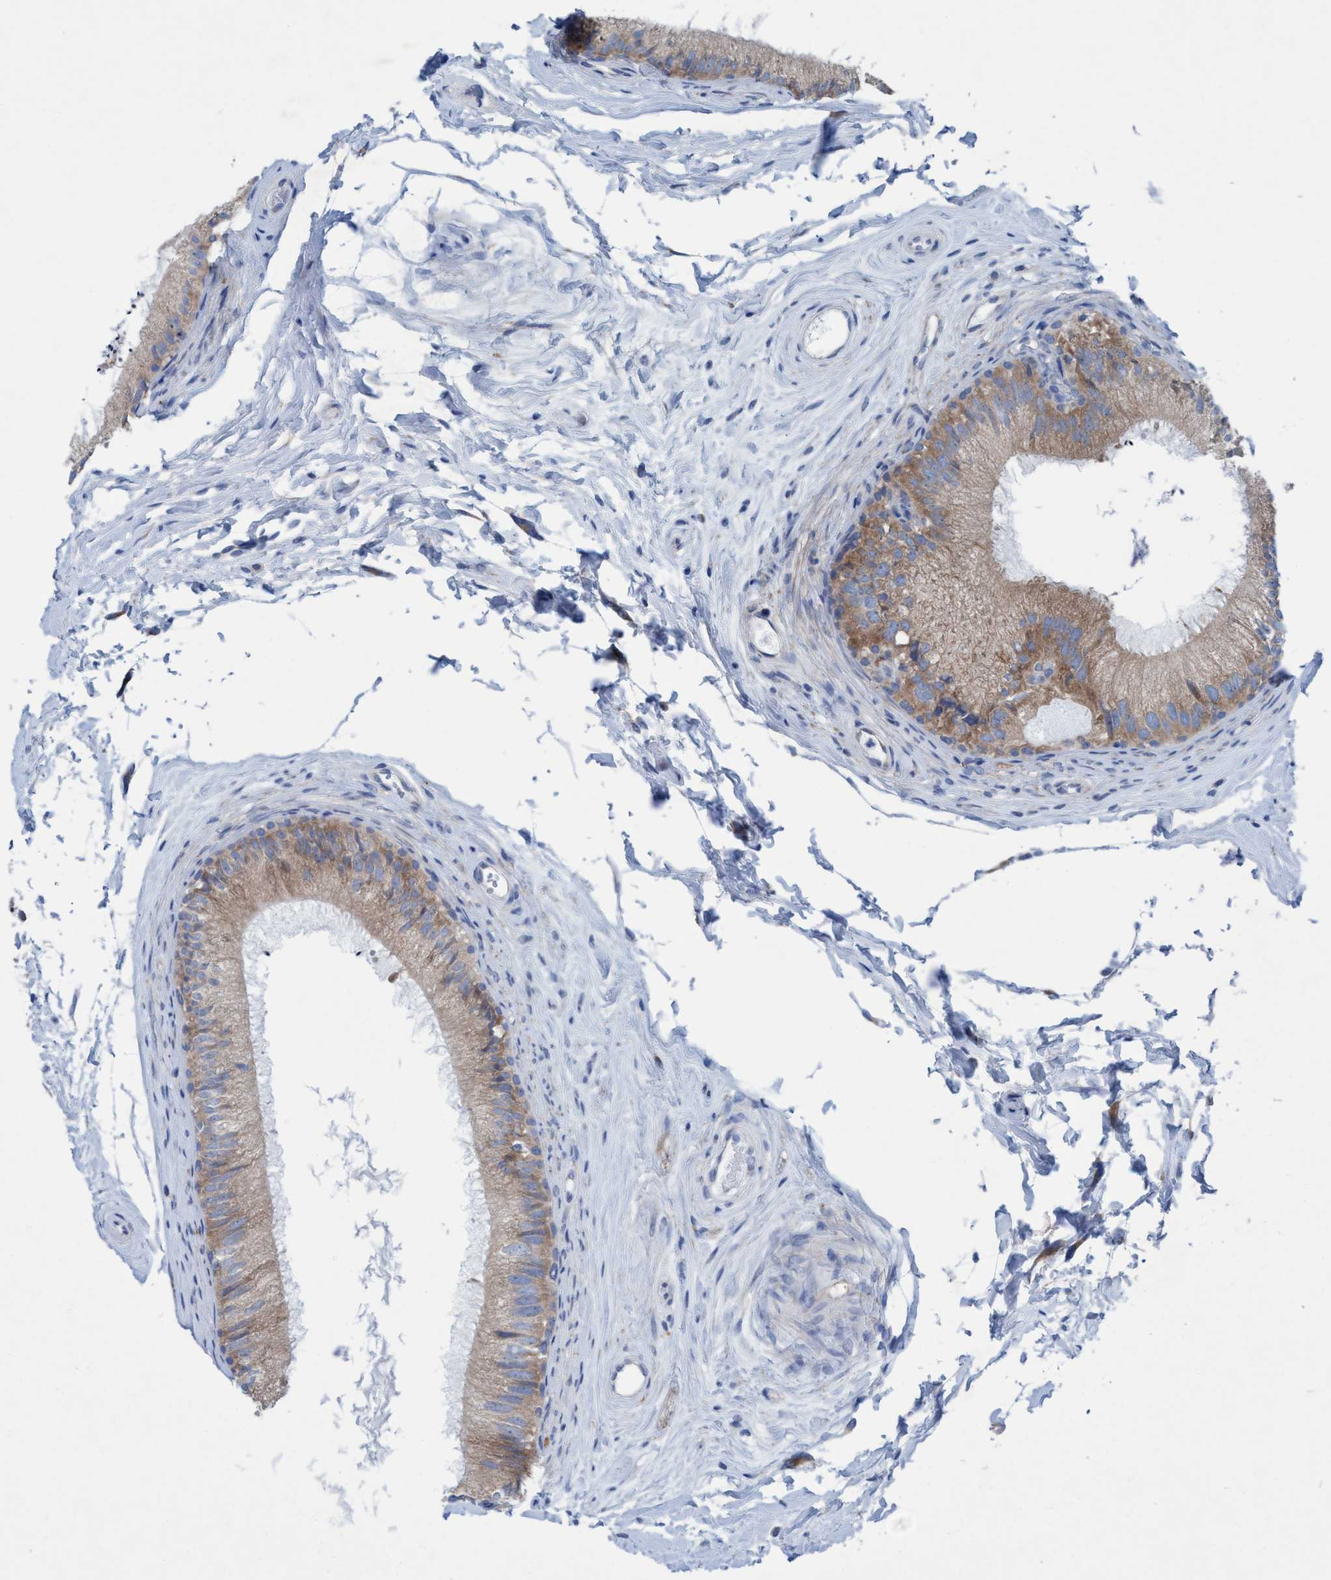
{"staining": {"intensity": "weak", "quantity": "25%-75%", "location": "cytoplasmic/membranous"}, "tissue": "epididymis", "cell_type": "Glandular cells", "image_type": "normal", "snomed": [{"axis": "morphology", "description": "Normal tissue, NOS"}, {"axis": "topography", "description": "Epididymis"}], "caption": "The image demonstrates immunohistochemical staining of benign epididymis. There is weak cytoplasmic/membranous staining is seen in approximately 25%-75% of glandular cells. The protein of interest is shown in brown color, while the nuclei are stained blue.", "gene": "RSAD1", "patient": {"sex": "male", "age": 56}}